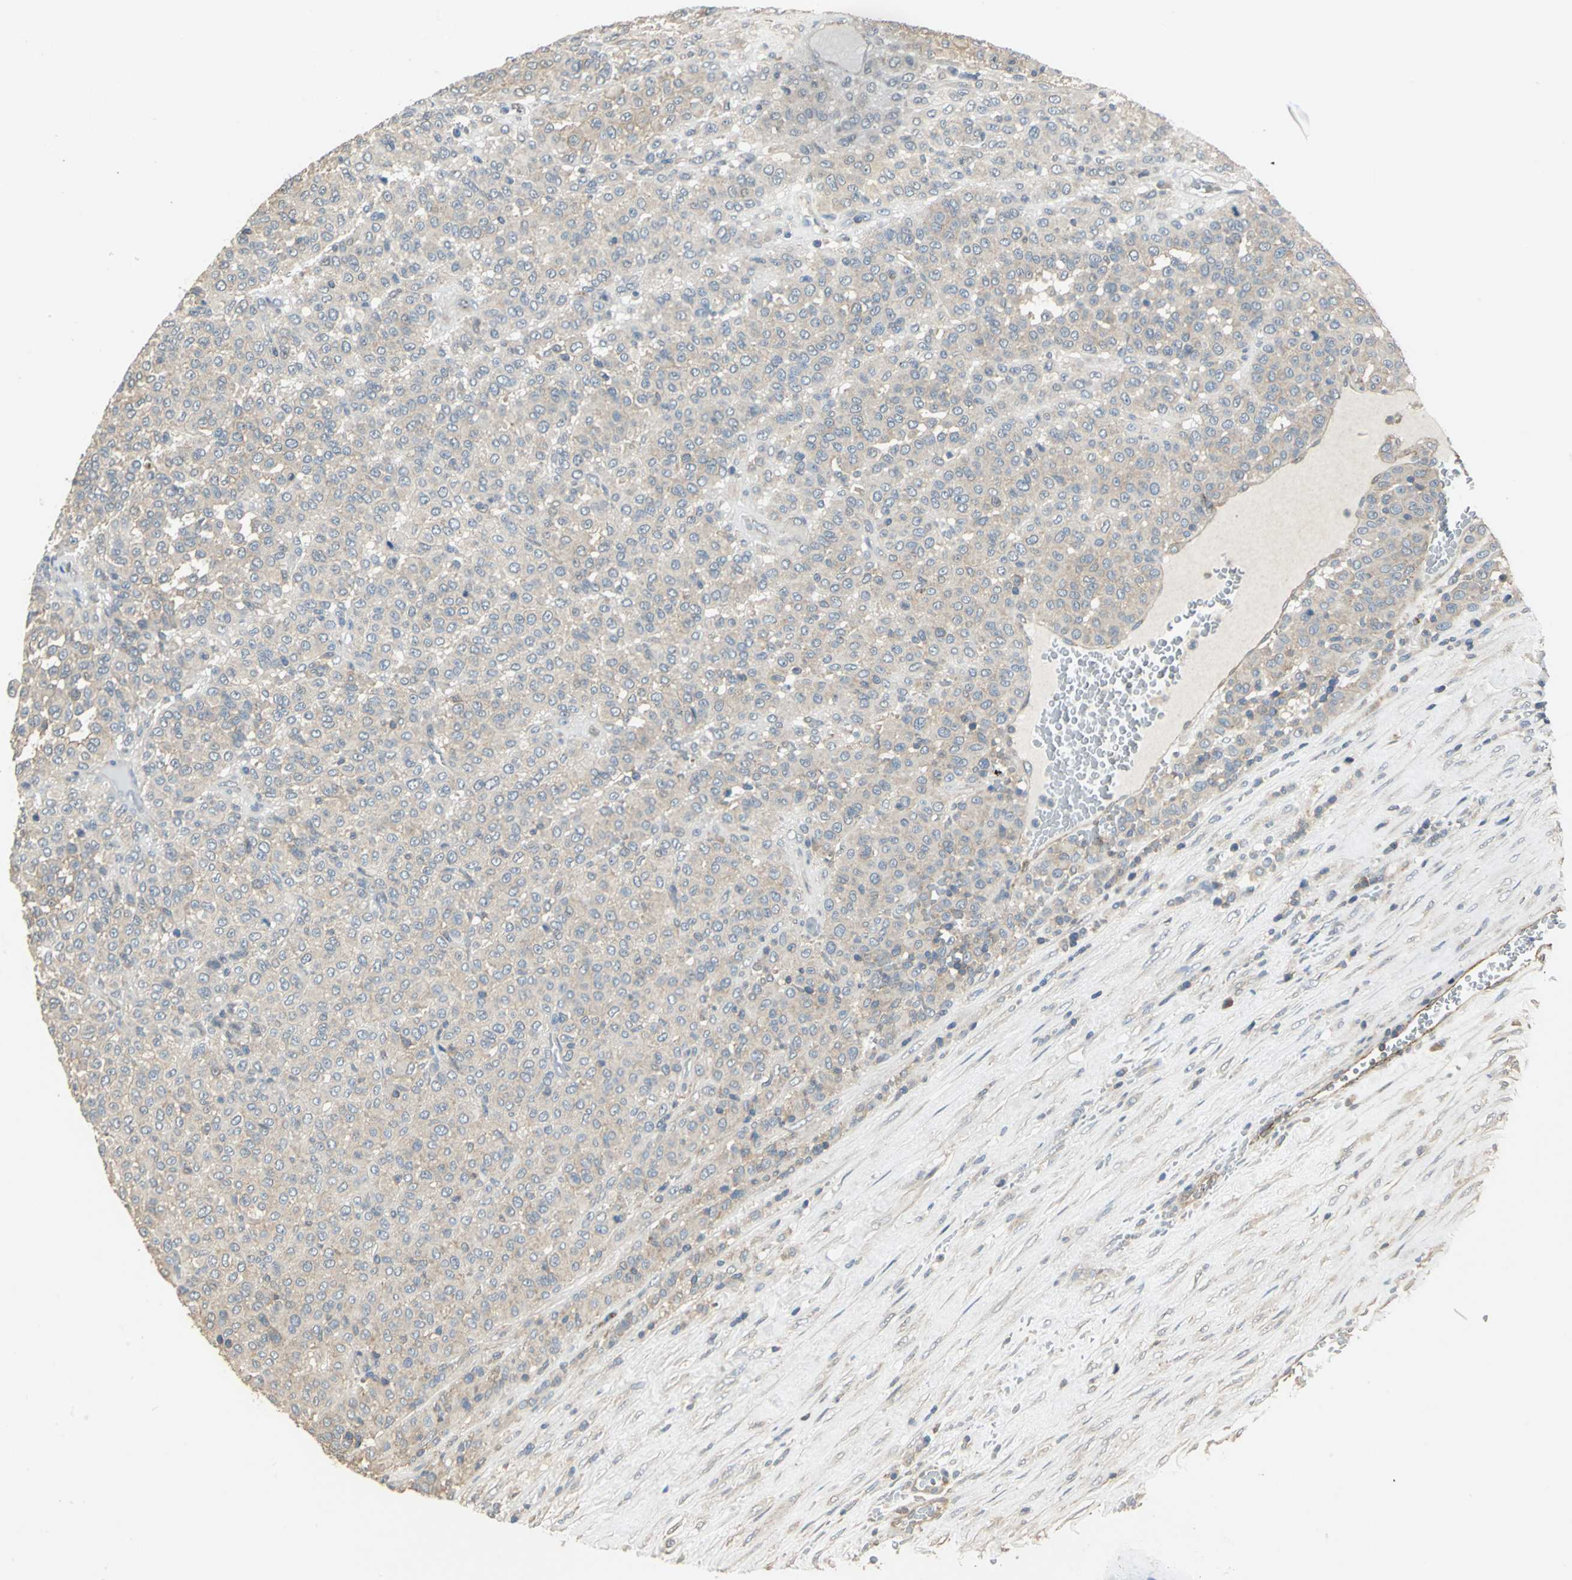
{"staining": {"intensity": "weak", "quantity": "25%-75%", "location": "cytoplasmic/membranous"}, "tissue": "melanoma", "cell_type": "Tumor cells", "image_type": "cancer", "snomed": [{"axis": "morphology", "description": "Malignant melanoma, Metastatic site"}, {"axis": "topography", "description": "Pancreas"}], "caption": "This photomicrograph exhibits IHC staining of human malignant melanoma (metastatic site), with low weak cytoplasmic/membranous staining in about 25%-75% of tumor cells.", "gene": "RAPGEF1", "patient": {"sex": "female", "age": 30}}